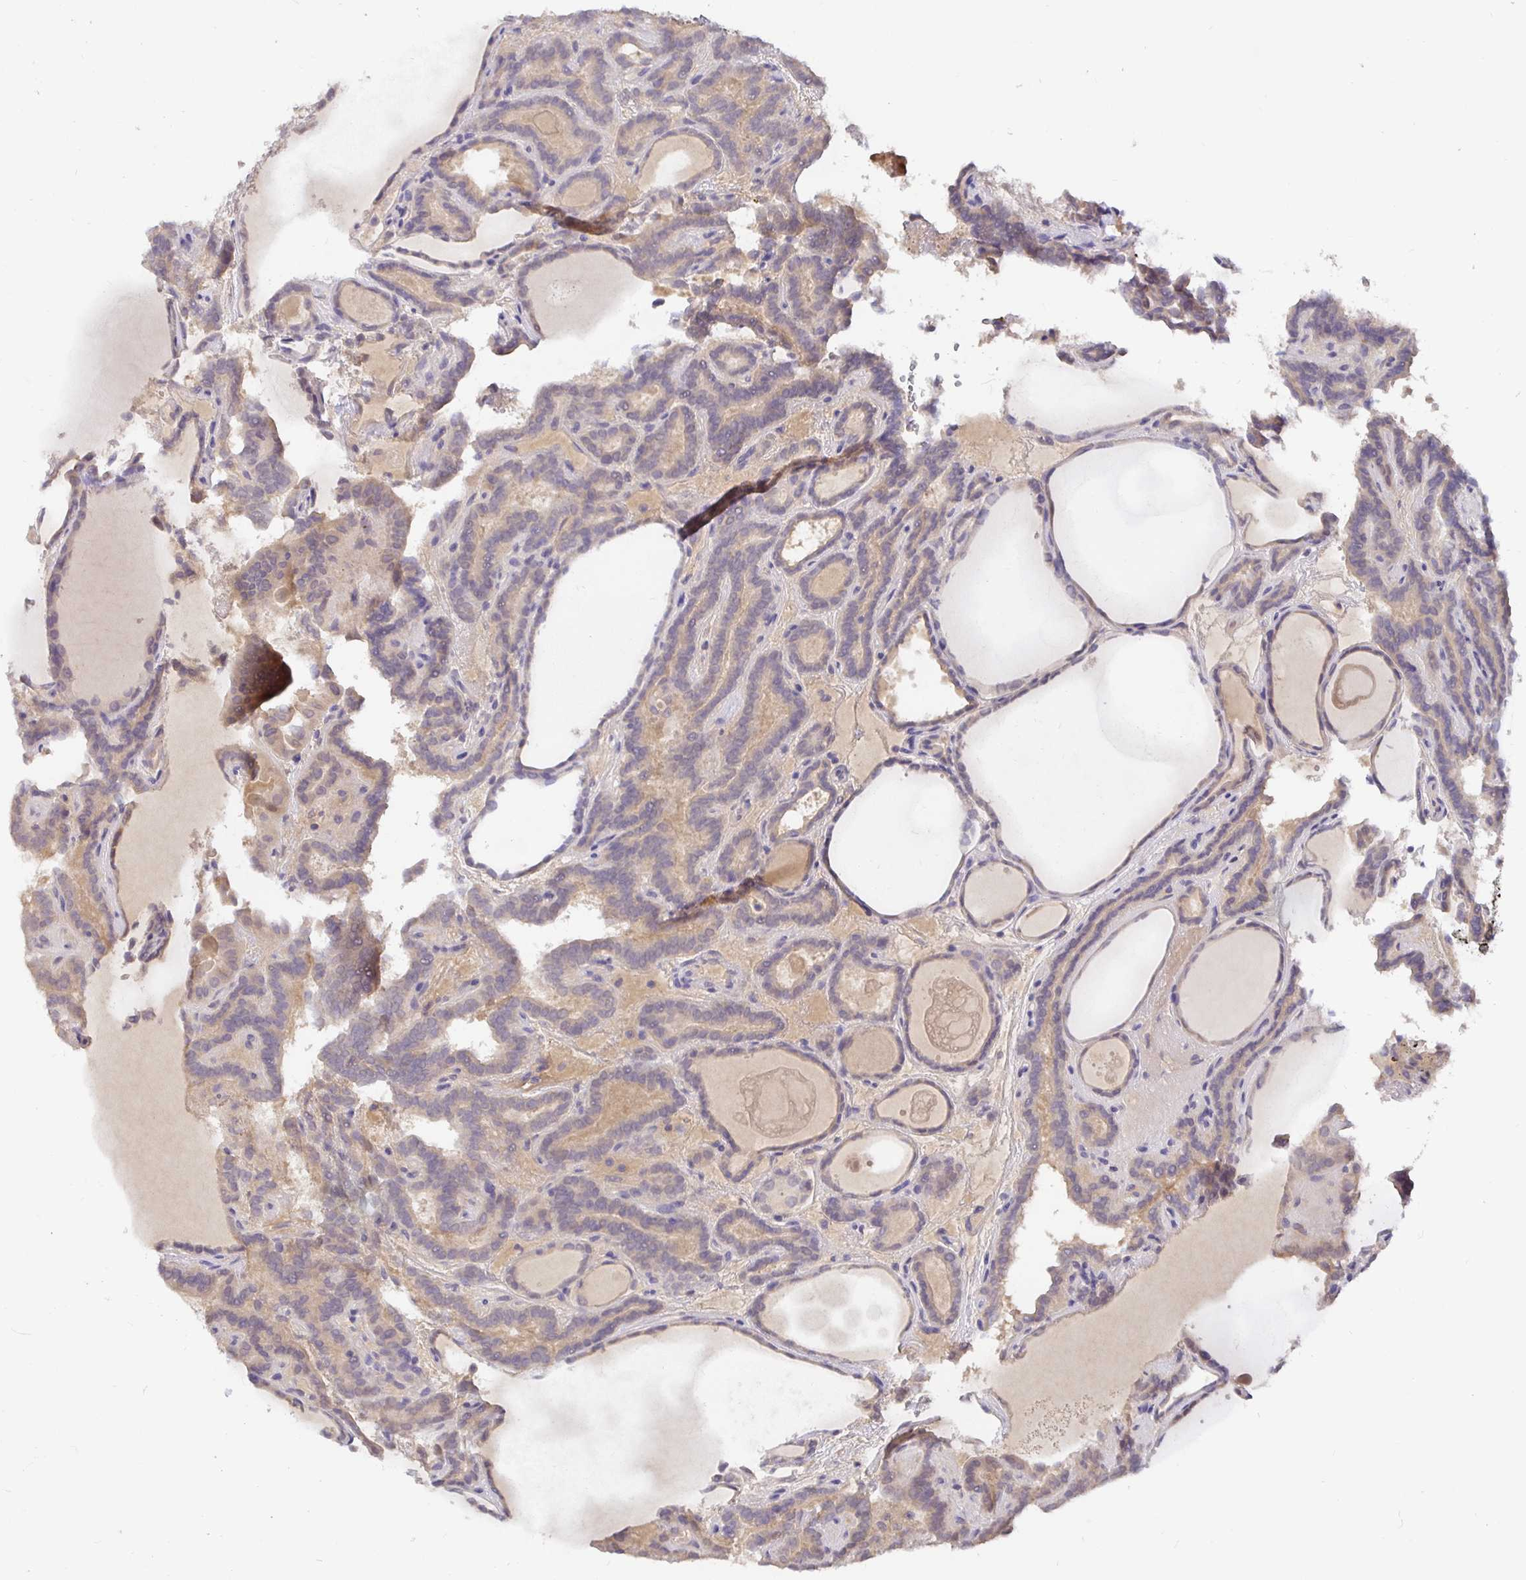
{"staining": {"intensity": "weak", "quantity": "<25%", "location": "cytoplasmic/membranous"}, "tissue": "thyroid cancer", "cell_type": "Tumor cells", "image_type": "cancer", "snomed": [{"axis": "morphology", "description": "Papillary adenocarcinoma, NOS"}, {"axis": "topography", "description": "Thyroid gland"}], "caption": "IHC of papillary adenocarcinoma (thyroid) shows no expression in tumor cells.", "gene": "KIF21A", "patient": {"sex": "female", "age": 46}}